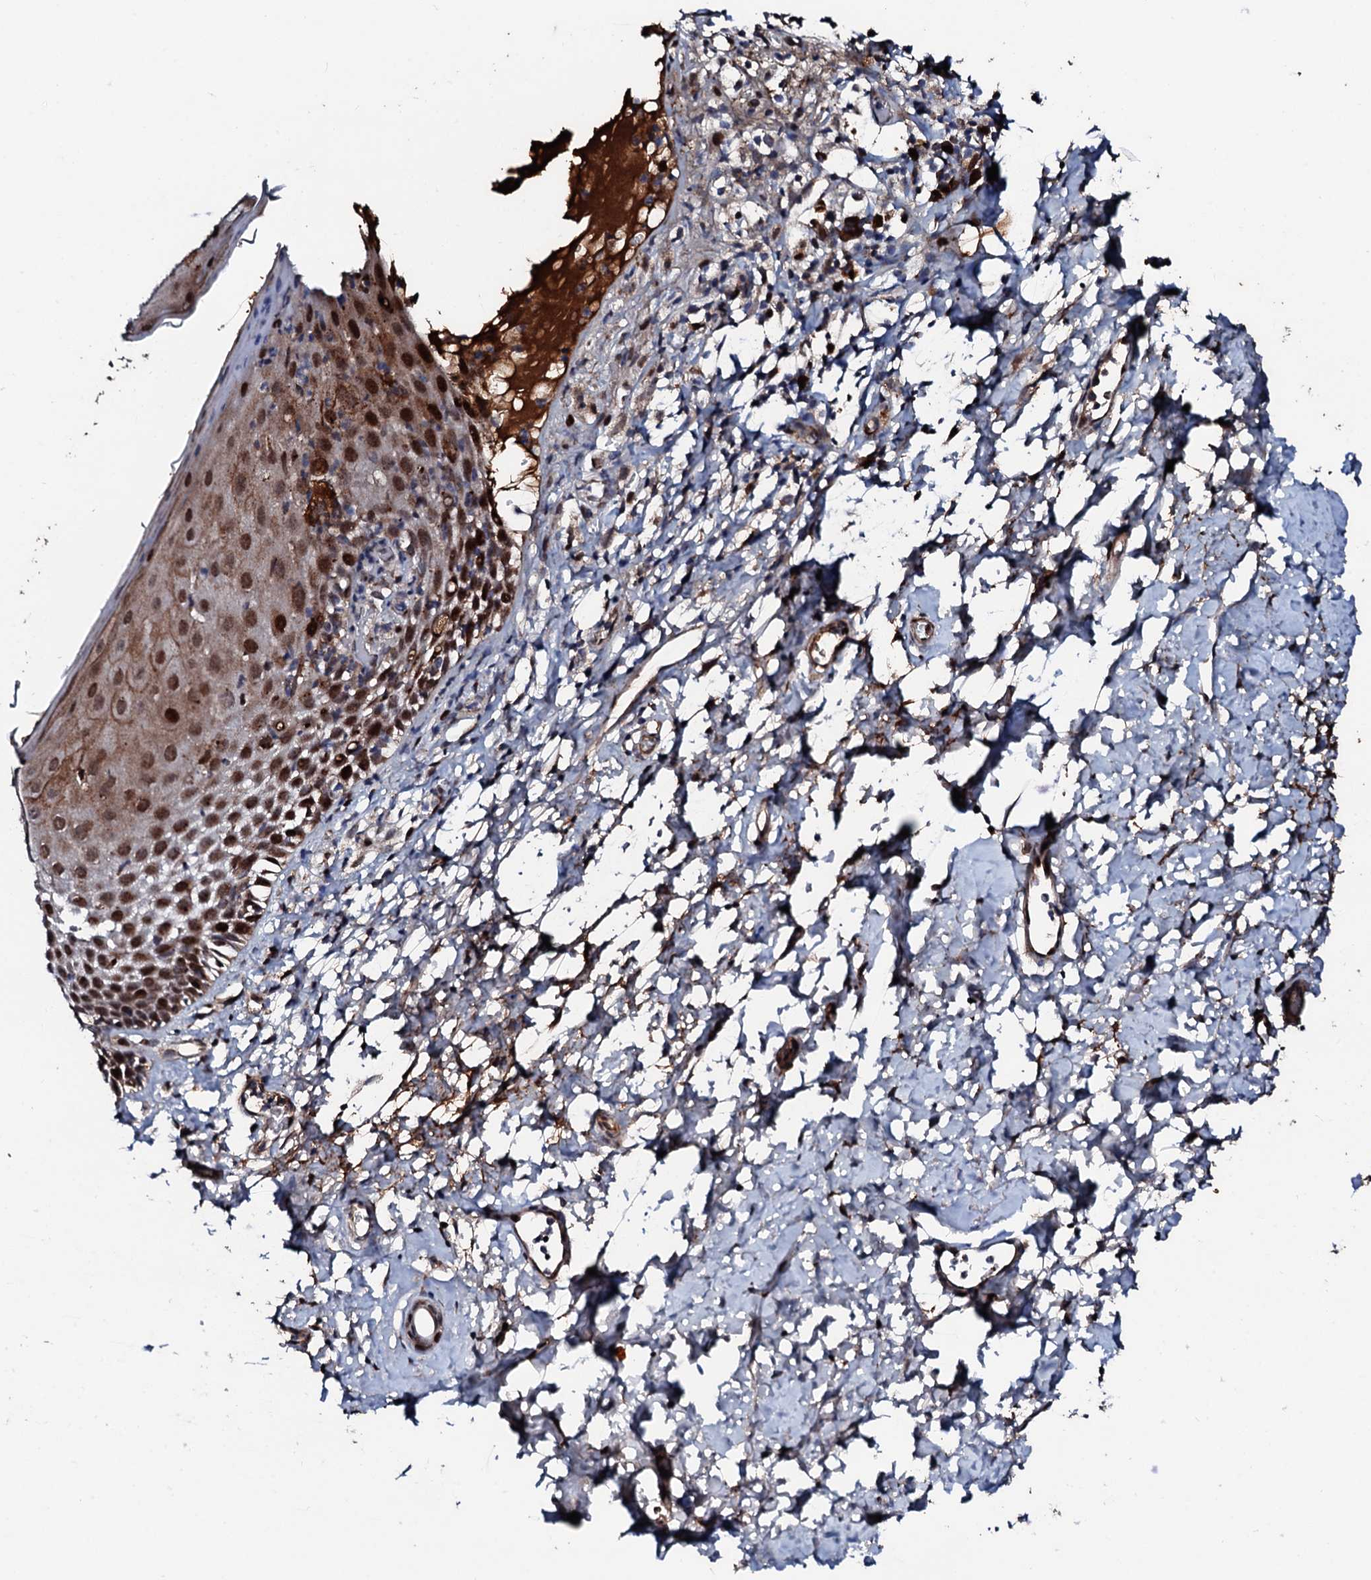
{"staining": {"intensity": "strong", "quantity": ">75%", "location": "nuclear"}, "tissue": "skin", "cell_type": "Epidermal cells", "image_type": "normal", "snomed": [{"axis": "morphology", "description": "Normal tissue, NOS"}, {"axis": "topography", "description": "Vulva"}], "caption": "A photomicrograph of skin stained for a protein shows strong nuclear brown staining in epidermal cells. Immunohistochemistry stains the protein of interest in brown and the nuclei are stained blue.", "gene": "KIF18A", "patient": {"sex": "female", "age": 68}}